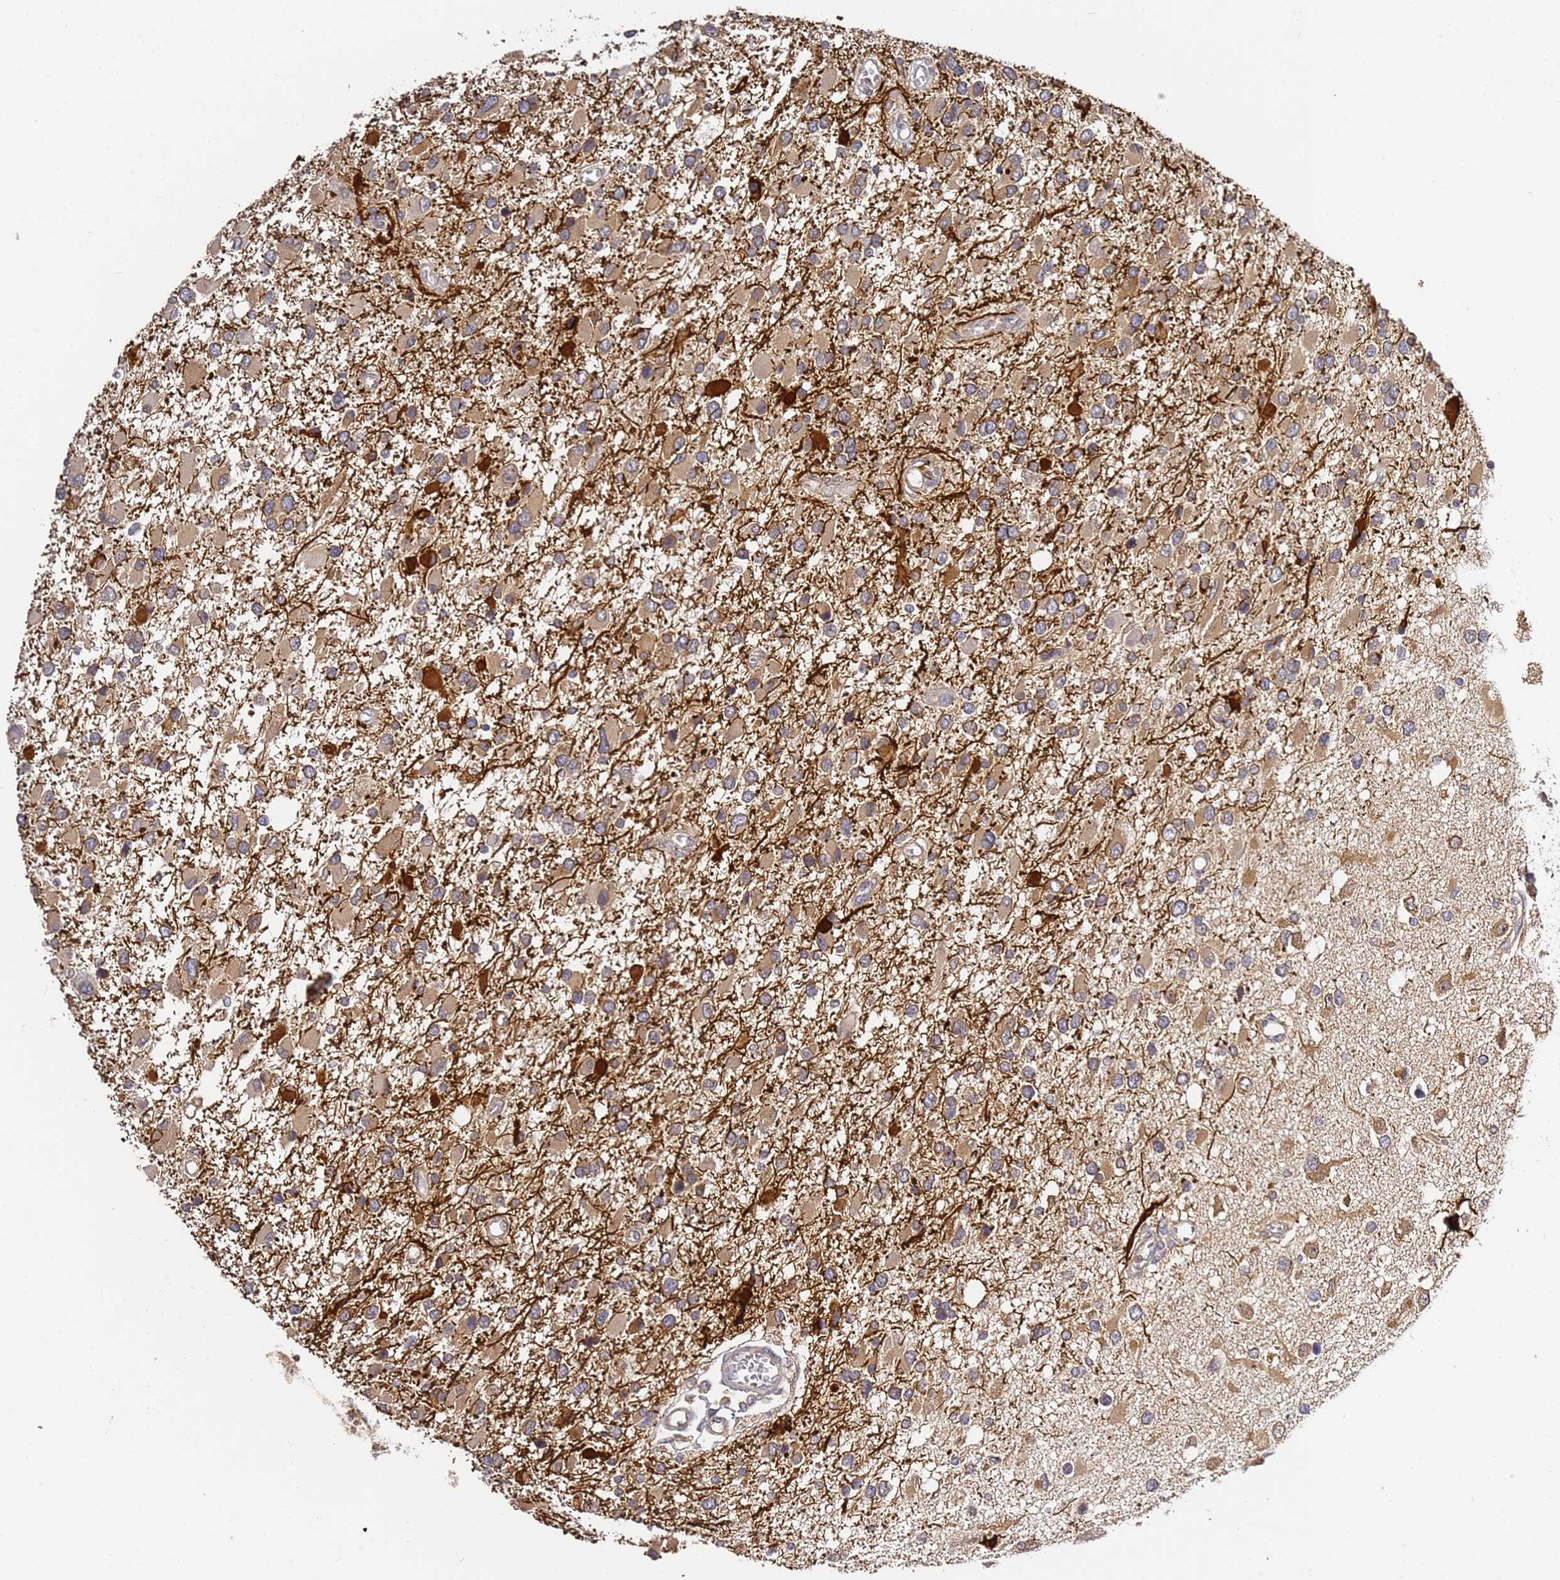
{"staining": {"intensity": "weak", "quantity": ">75%", "location": "cytoplasmic/membranous"}, "tissue": "glioma", "cell_type": "Tumor cells", "image_type": "cancer", "snomed": [{"axis": "morphology", "description": "Glioma, malignant, High grade"}, {"axis": "topography", "description": "Brain"}], "caption": "Human glioma stained with a brown dye exhibits weak cytoplasmic/membranous positive staining in about >75% of tumor cells.", "gene": "OSBPL2", "patient": {"sex": "male", "age": 53}}